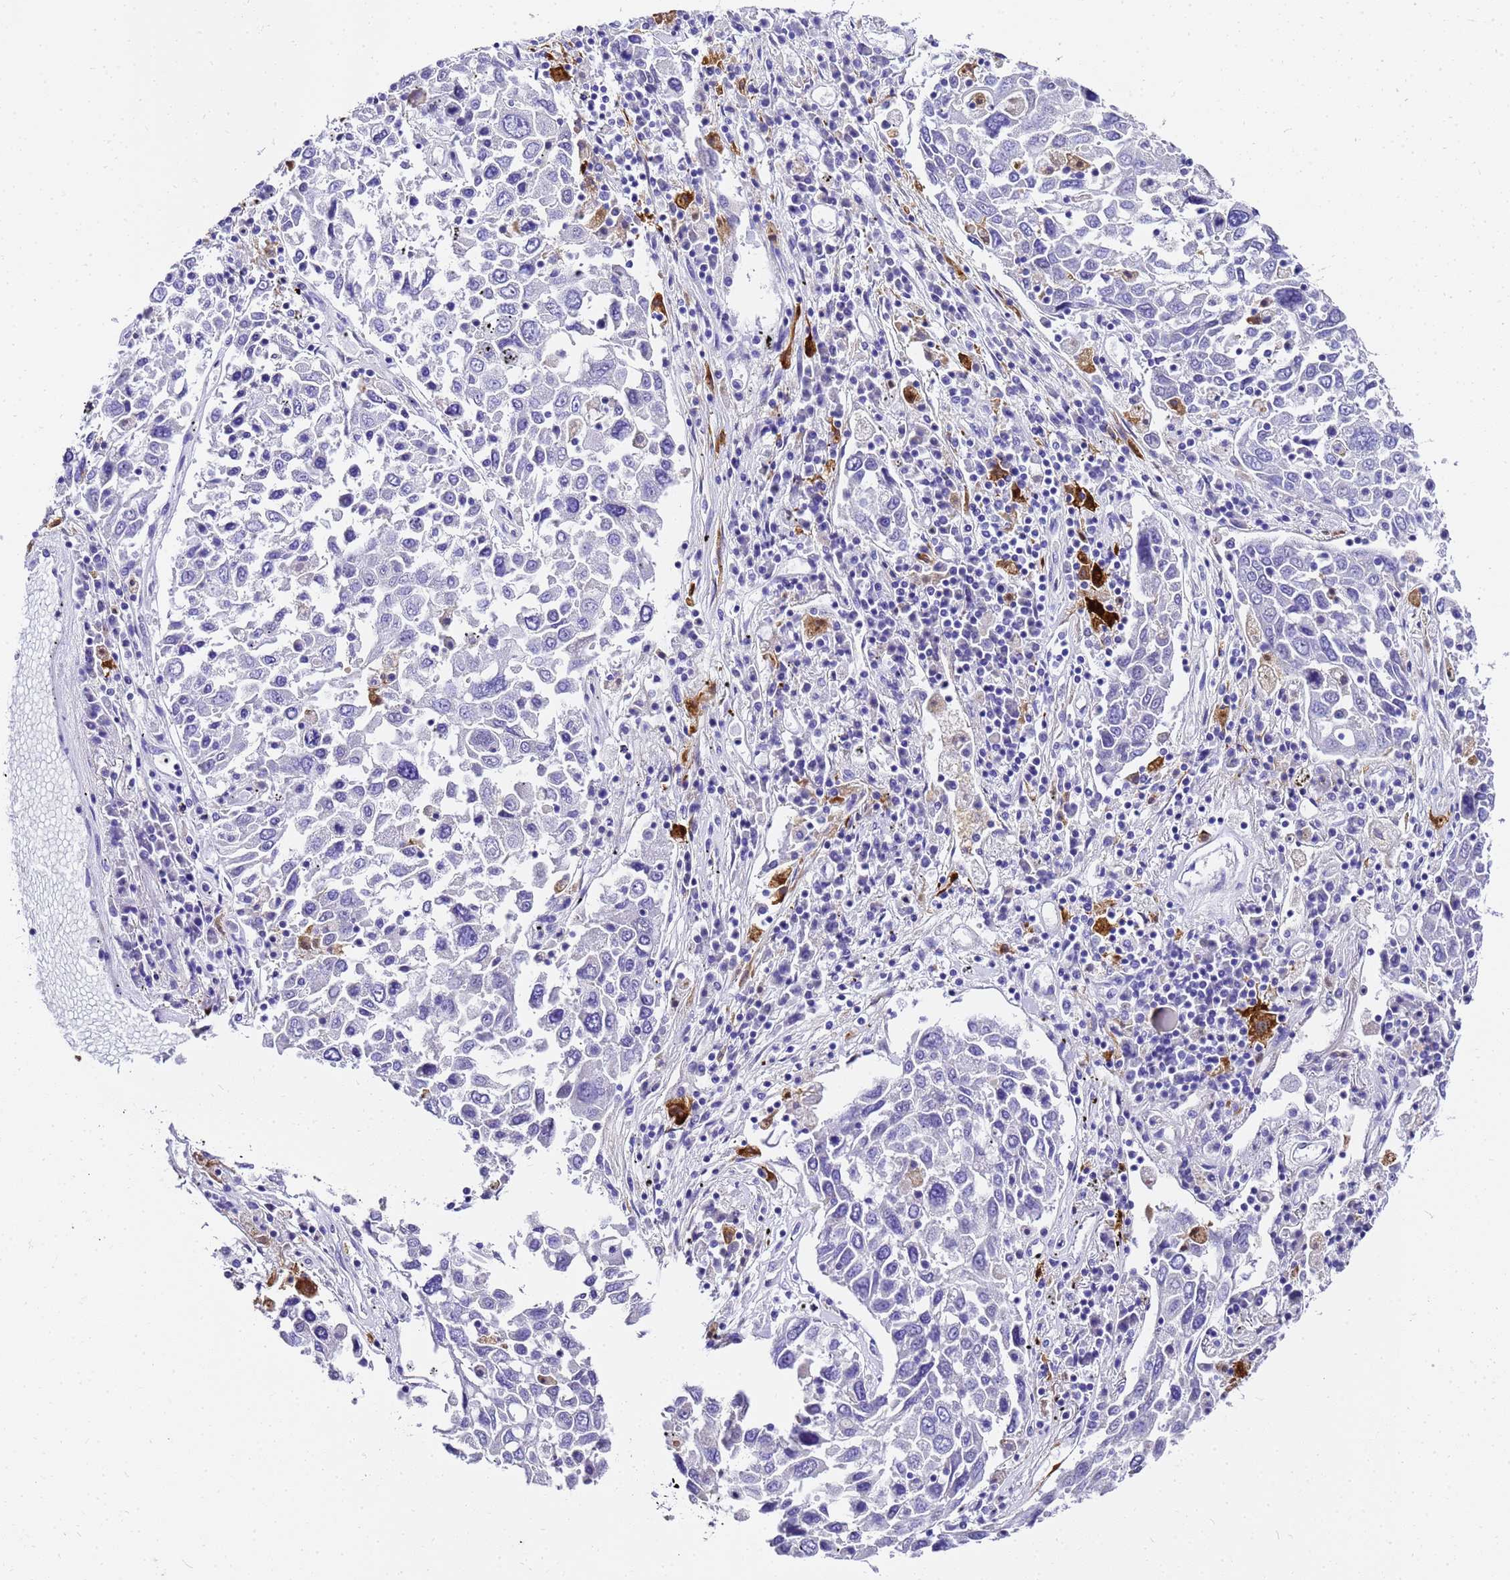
{"staining": {"intensity": "negative", "quantity": "none", "location": "none"}, "tissue": "lung cancer", "cell_type": "Tumor cells", "image_type": "cancer", "snomed": [{"axis": "morphology", "description": "Squamous cell carcinoma, NOS"}, {"axis": "topography", "description": "Lung"}], "caption": "Immunohistochemistry histopathology image of neoplastic tissue: human lung squamous cell carcinoma stained with DAB shows no significant protein expression in tumor cells.", "gene": "HSPB6", "patient": {"sex": "male", "age": 65}}